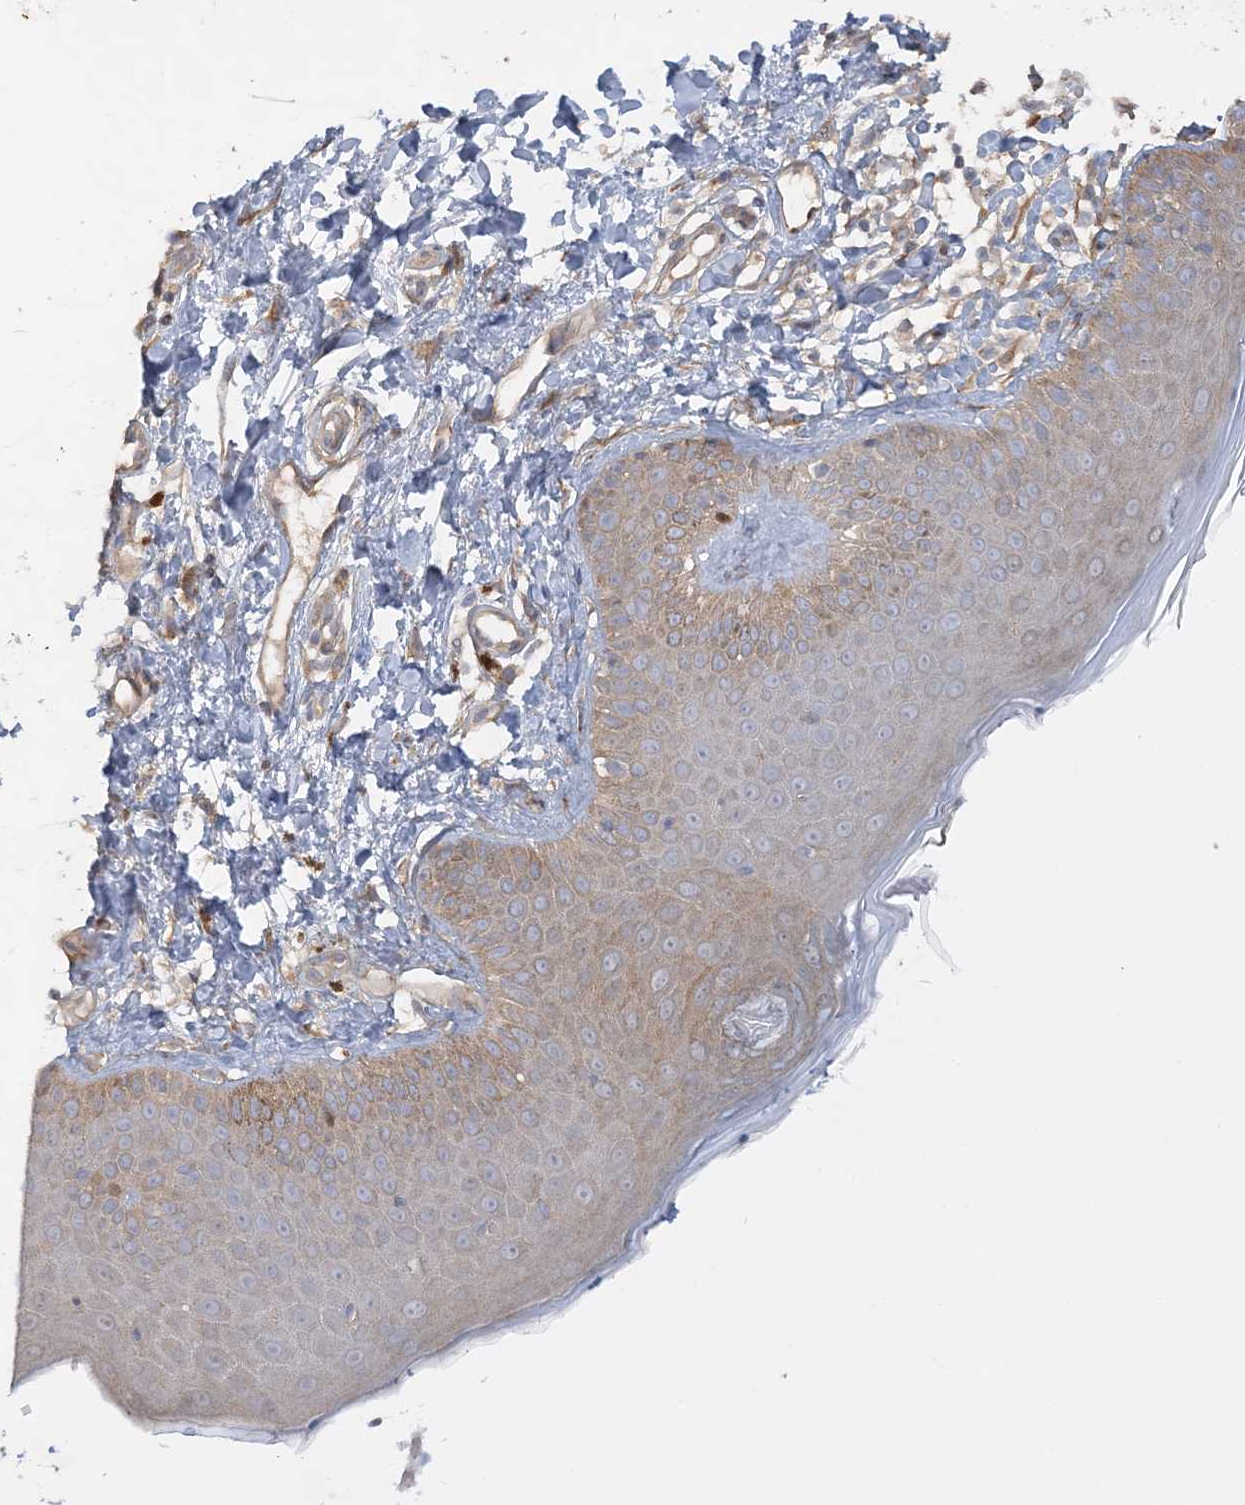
{"staining": {"intensity": "moderate", "quantity": "25%-75%", "location": "cytoplasmic/membranous"}, "tissue": "skin", "cell_type": "Fibroblasts", "image_type": "normal", "snomed": [{"axis": "morphology", "description": "Normal tissue, NOS"}, {"axis": "topography", "description": "Skin"}], "caption": "Skin stained with immunohistochemistry (IHC) shows moderate cytoplasmic/membranous expression in about 25%-75% of fibroblasts.", "gene": "MAP4K5", "patient": {"sex": "male", "age": 52}}